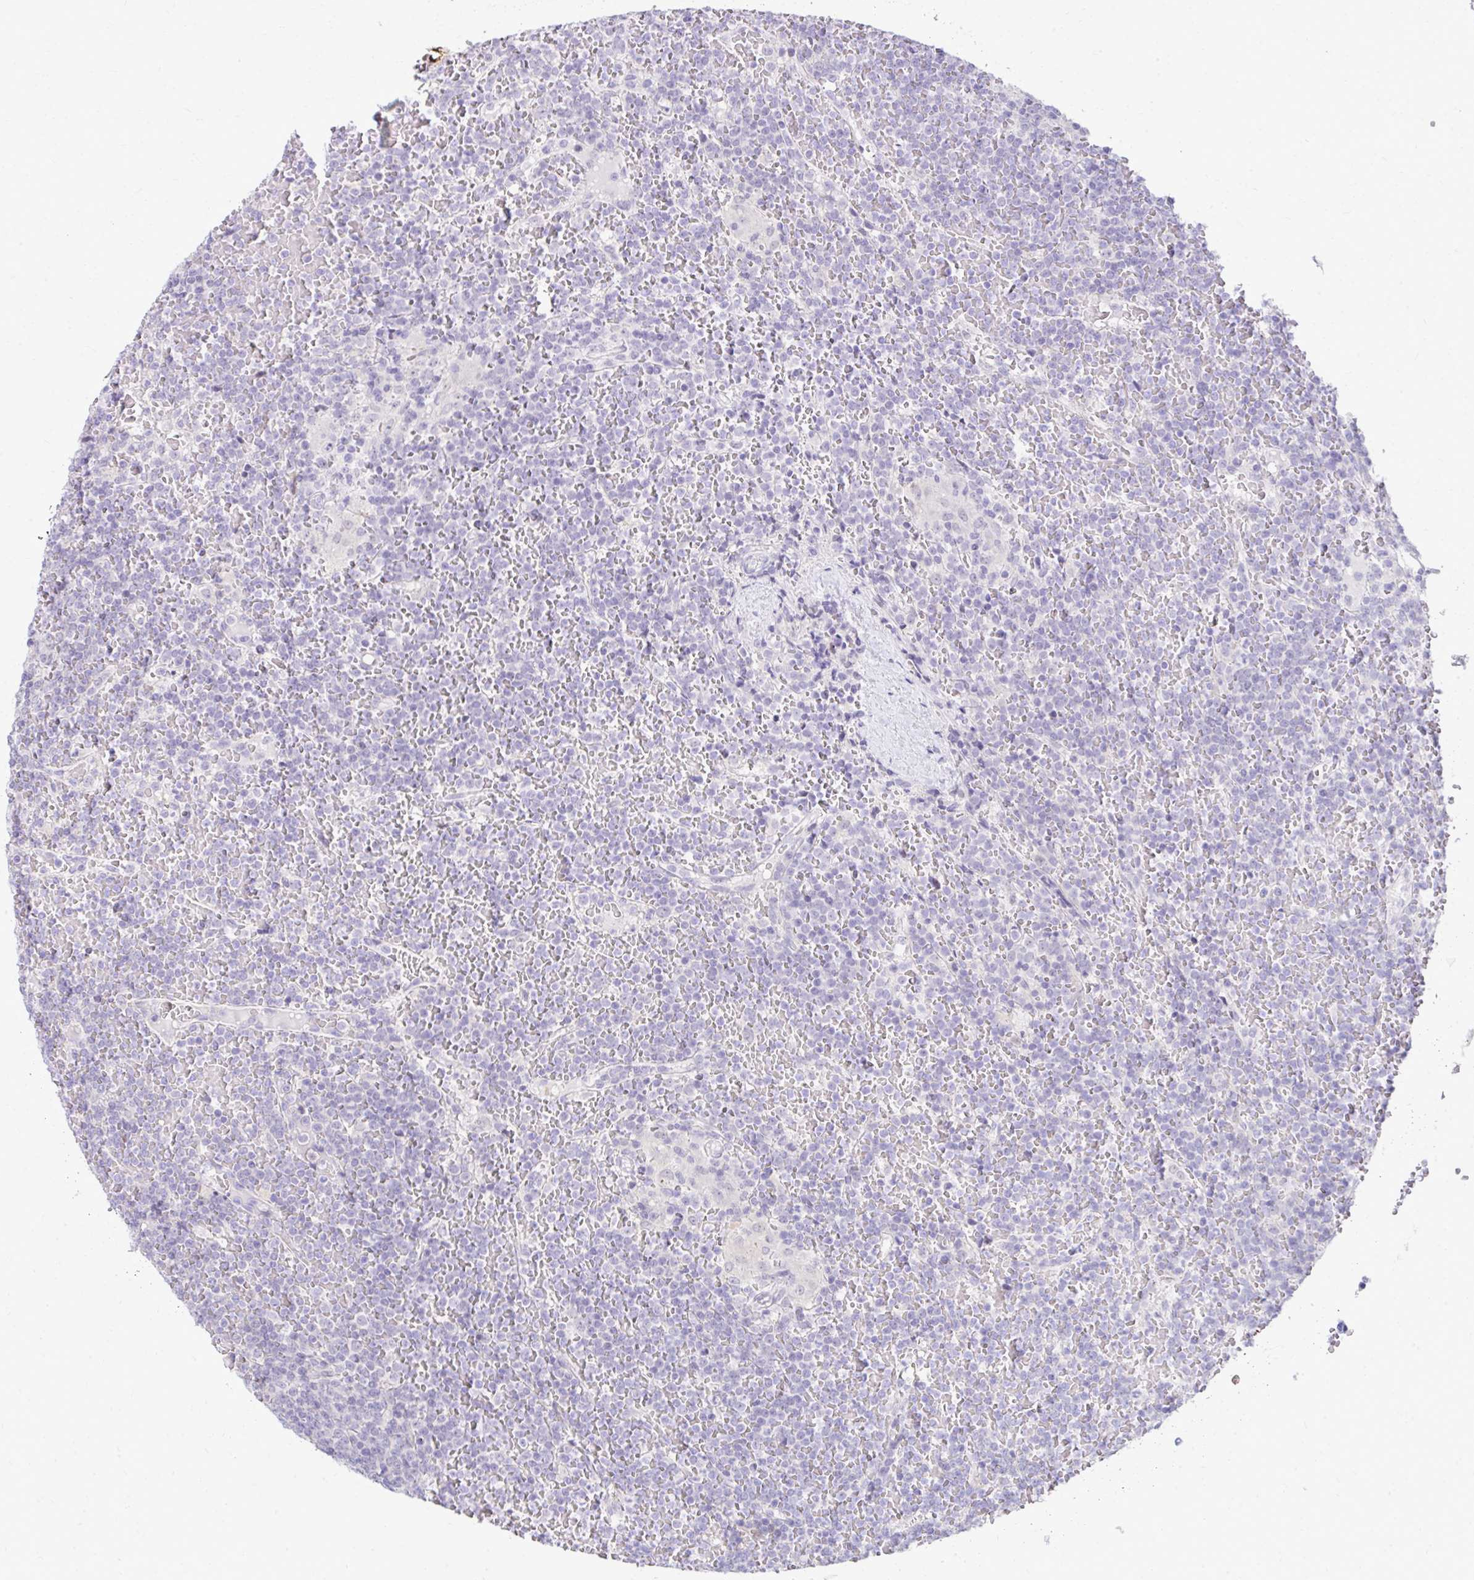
{"staining": {"intensity": "negative", "quantity": "none", "location": "none"}, "tissue": "lymphoma", "cell_type": "Tumor cells", "image_type": "cancer", "snomed": [{"axis": "morphology", "description": "Malignant lymphoma, non-Hodgkin's type, Low grade"}, {"axis": "topography", "description": "Spleen"}], "caption": "Immunohistochemical staining of human lymphoma displays no significant staining in tumor cells.", "gene": "EID3", "patient": {"sex": "female", "age": 19}}